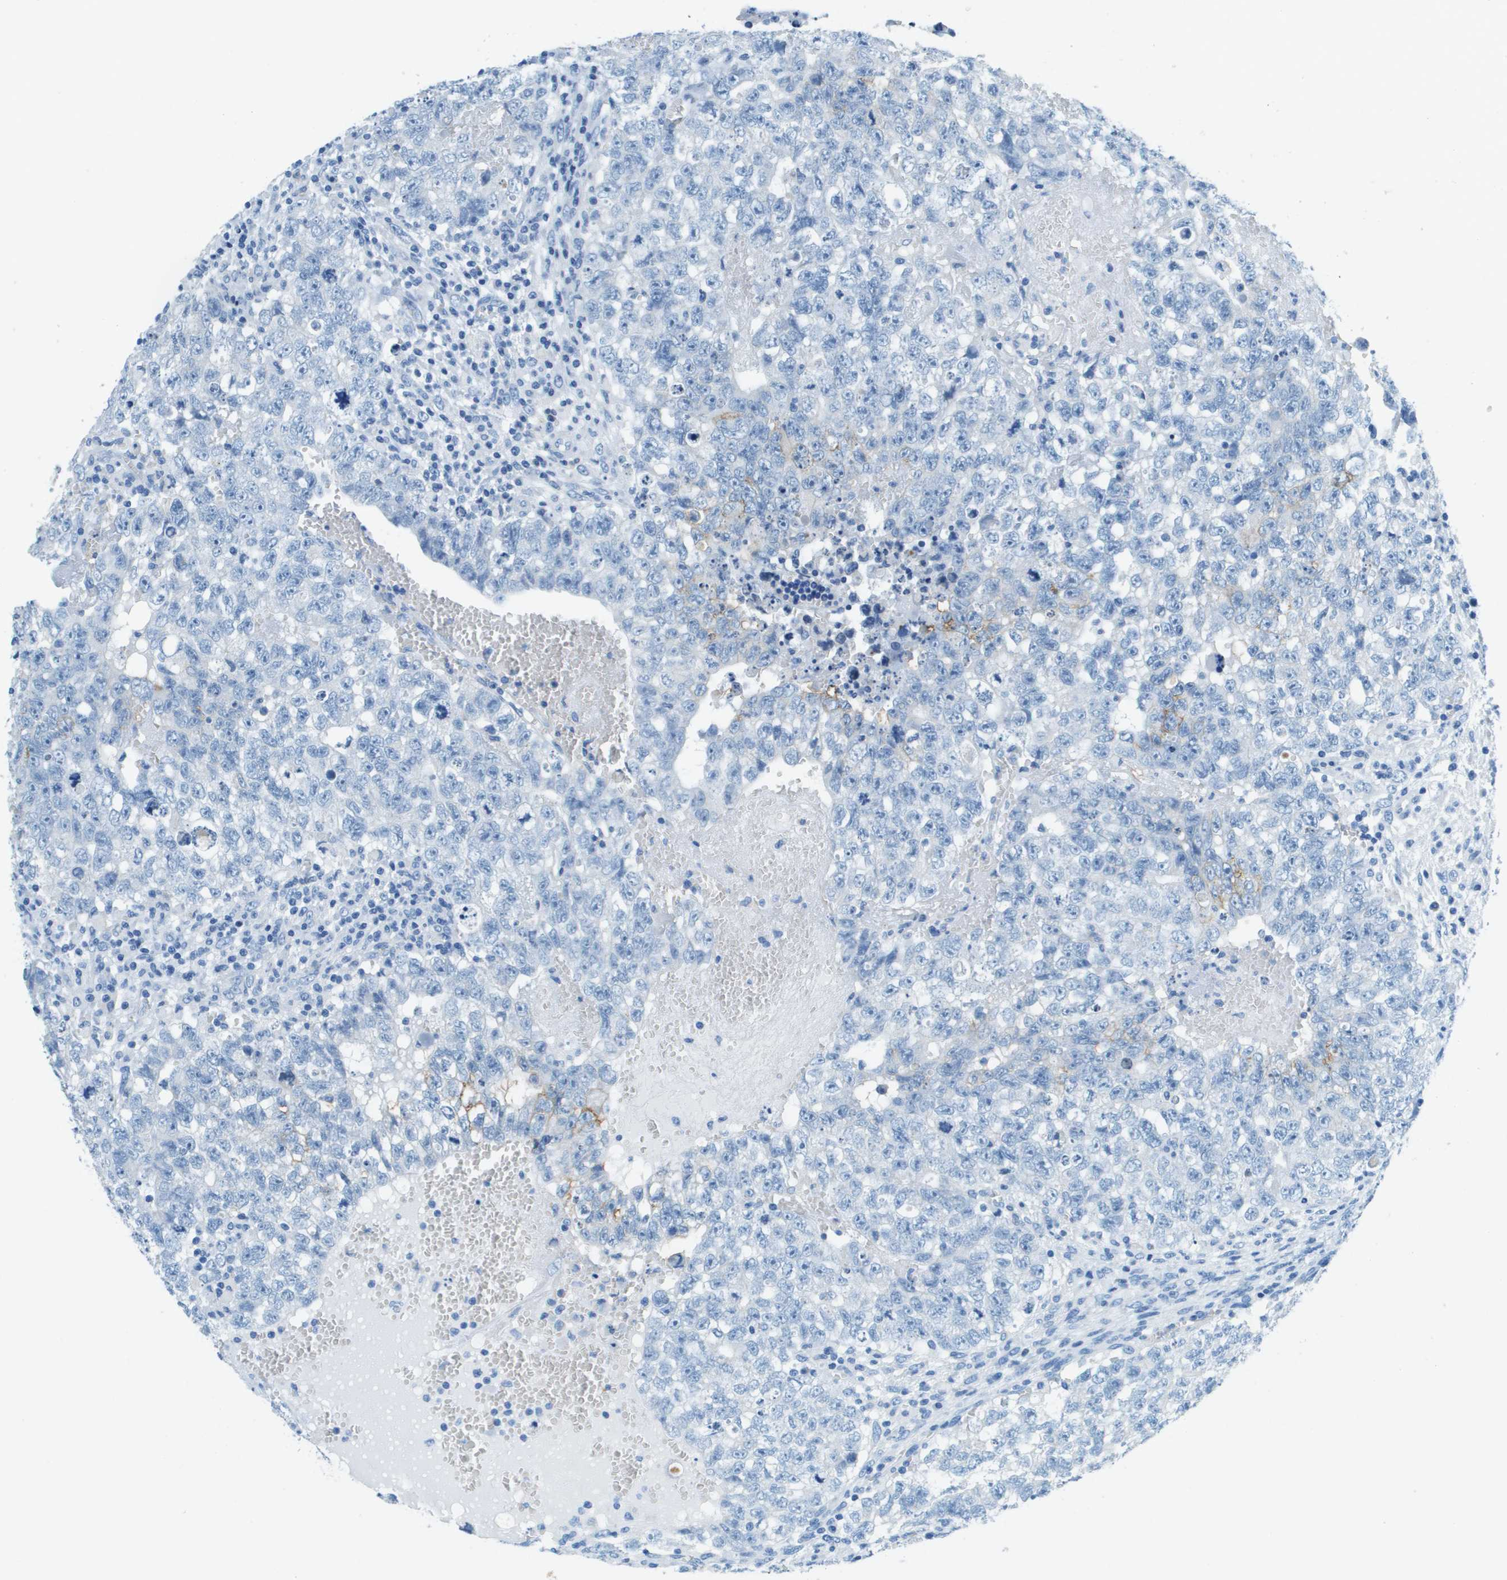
{"staining": {"intensity": "negative", "quantity": "none", "location": "none"}, "tissue": "testis cancer", "cell_type": "Tumor cells", "image_type": "cancer", "snomed": [{"axis": "morphology", "description": "Seminoma, NOS"}, {"axis": "morphology", "description": "Carcinoma, Embryonal, NOS"}, {"axis": "topography", "description": "Testis"}], "caption": "Immunohistochemistry (IHC) of human seminoma (testis) displays no staining in tumor cells.", "gene": "SLC16A10", "patient": {"sex": "male", "age": 38}}